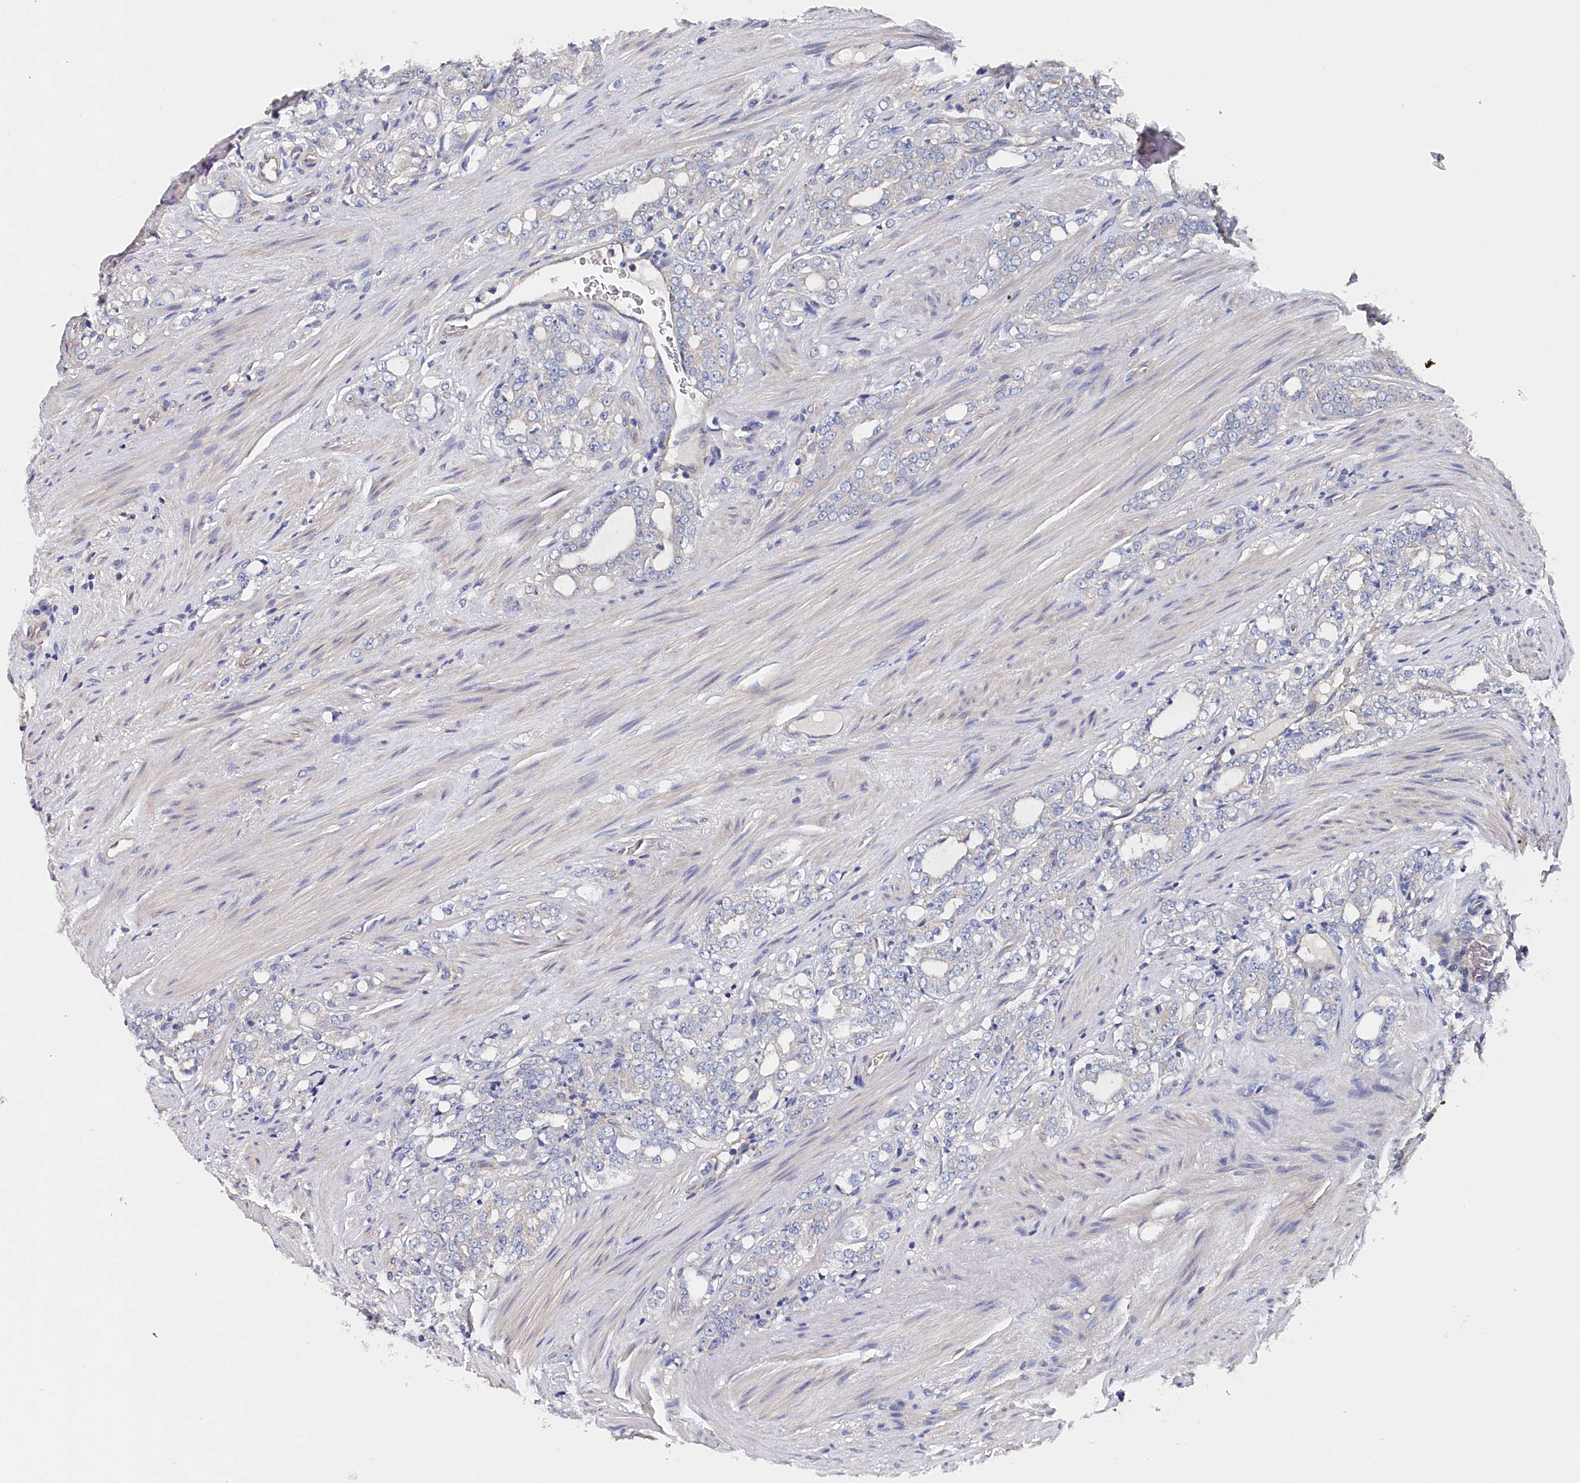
{"staining": {"intensity": "negative", "quantity": "none", "location": "none"}, "tissue": "prostate cancer", "cell_type": "Tumor cells", "image_type": "cancer", "snomed": [{"axis": "morphology", "description": "Adenocarcinoma, High grade"}, {"axis": "topography", "description": "Prostate"}], "caption": "The IHC image has no significant positivity in tumor cells of prostate cancer (adenocarcinoma (high-grade)) tissue. Brightfield microscopy of IHC stained with DAB (brown) and hematoxylin (blue), captured at high magnification.", "gene": "BHMT", "patient": {"sex": "male", "age": 64}}